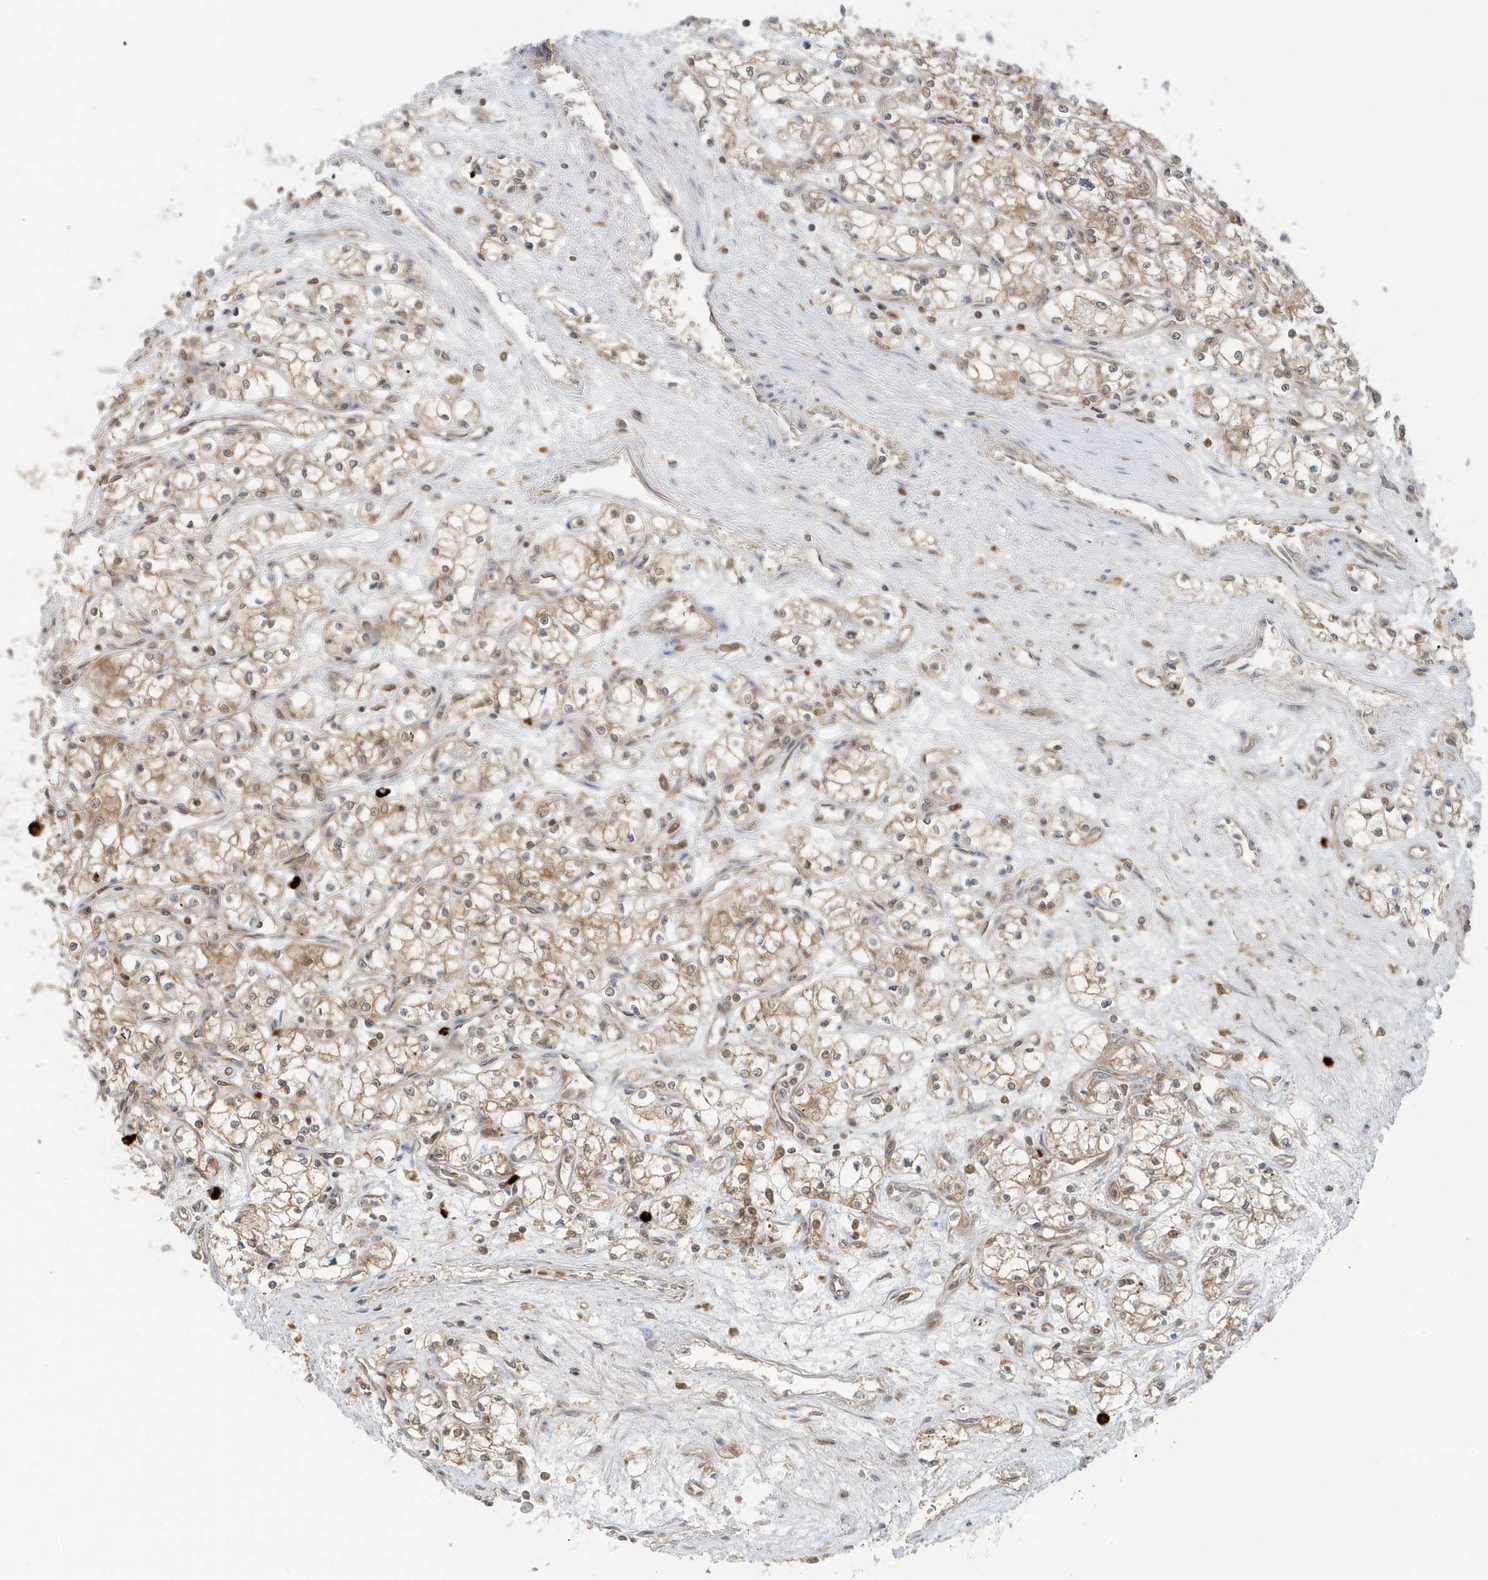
{"staining": {"intensity": "weak", "quantity": ">75%", "location": "cytoplasmic/membranous,nuclear"}, "tissue": "renal cancer", "cell_type": "Tumor cells", "image_type": "cancer", "snomed": [{"axis": "morphology", "description": "Adenocarcinoma, NOS"}, {"axis": "topography", "description": "Kidney"}], "caption": "Renal cancer stained for a protein displays weak cytoplasmic/membranous and nuclear positivity in tumor cells.", "gene": "PPP1R7", "patient": {"sex": "male", "age": 59}}